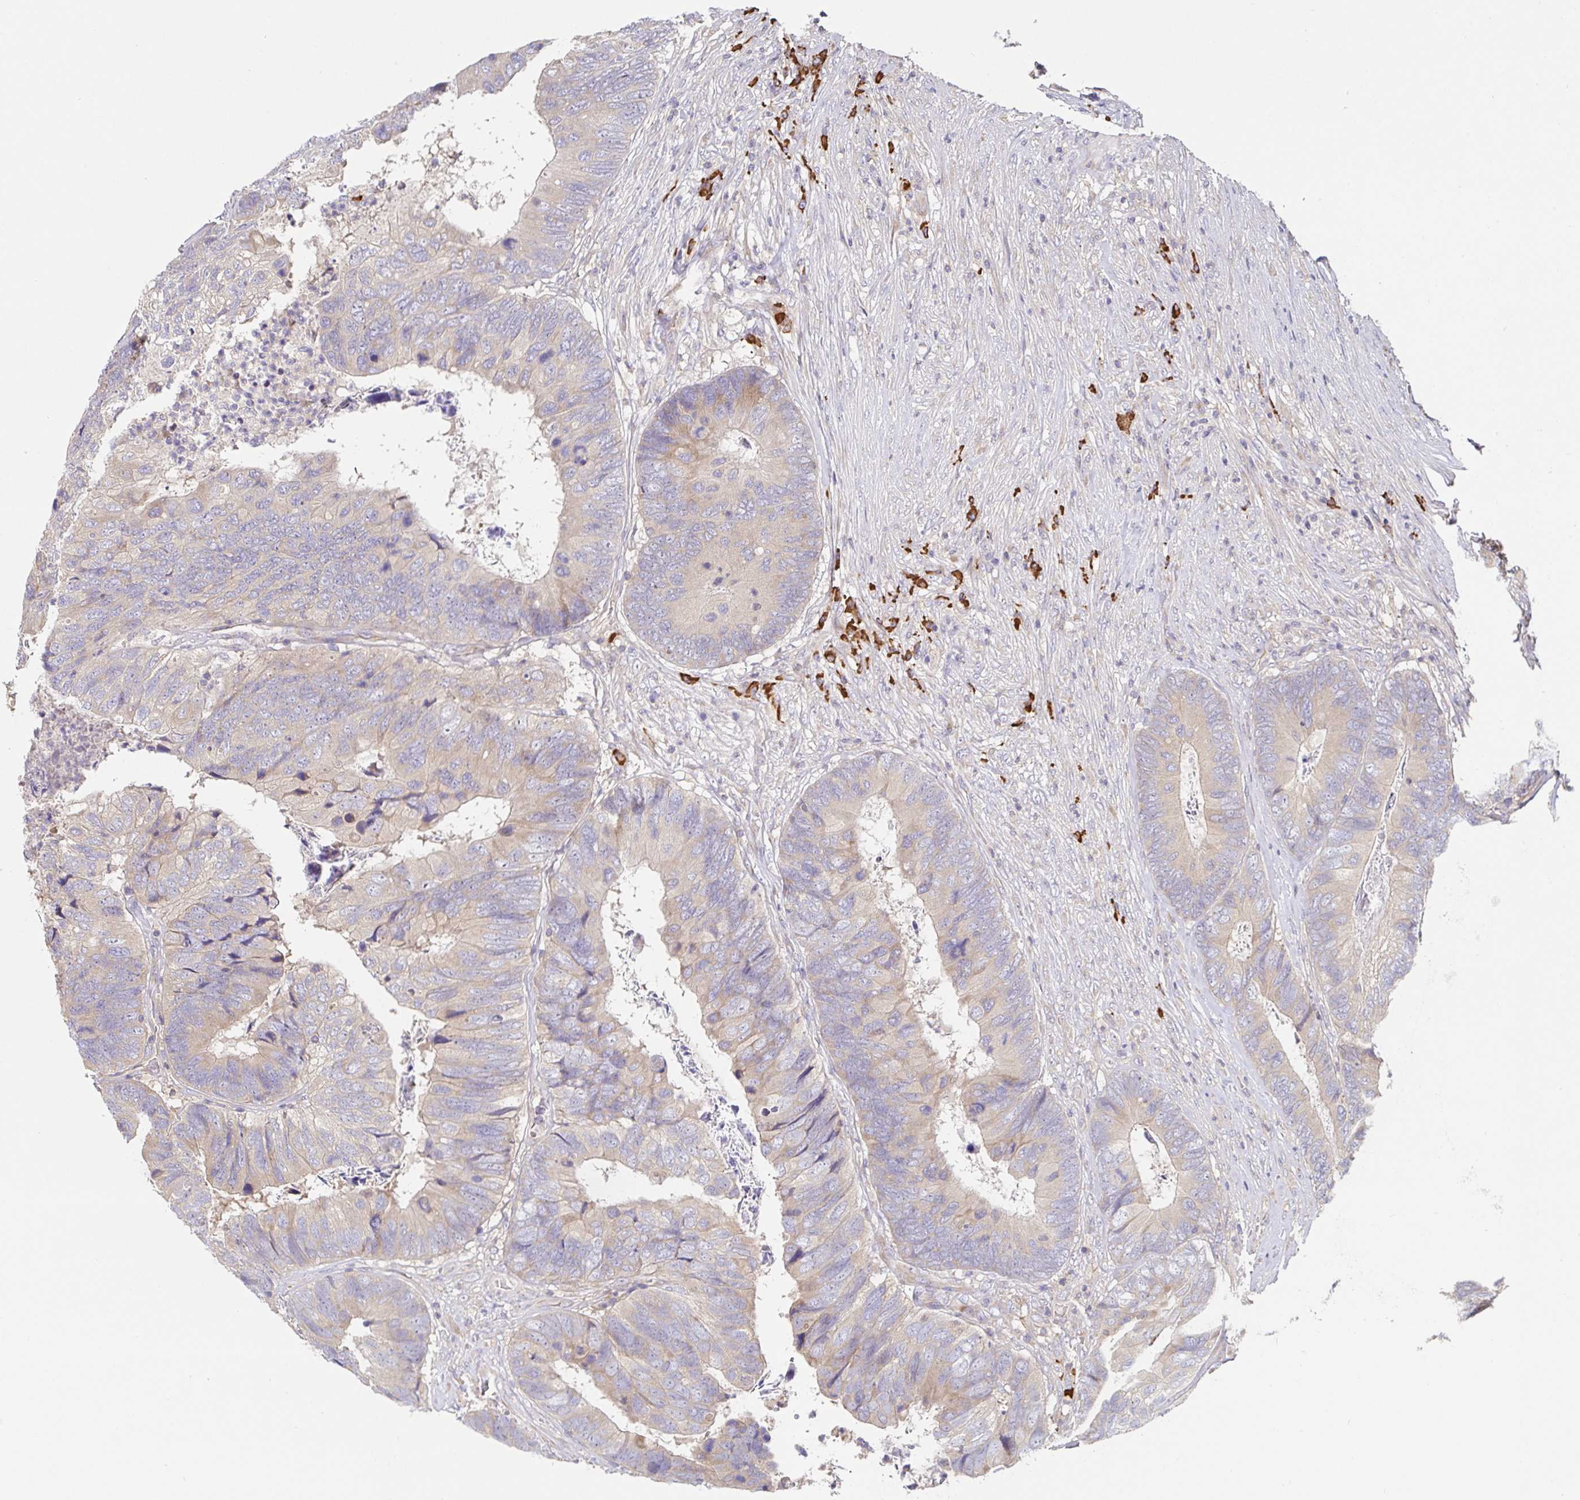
{"staining": {"intensity": "negative", "quantity": "none", "location": "none"}, "tissue": "colorectal cancer", "cell_type": "Tumor cells", "image_type": "cancer", "snomed": [{"axis": "morphology", "description": "Adenocarcinoma, NOS"}, {"axis": "topography", "description": "Colon"}], "caption": "A photomicrograph of colorectal cancer (adenocarcinoma) stained for a protein demonstrates no brown staining in tumor cells.", "gene": "HAGH", "patient": {"sex": "female", "age": 67}}